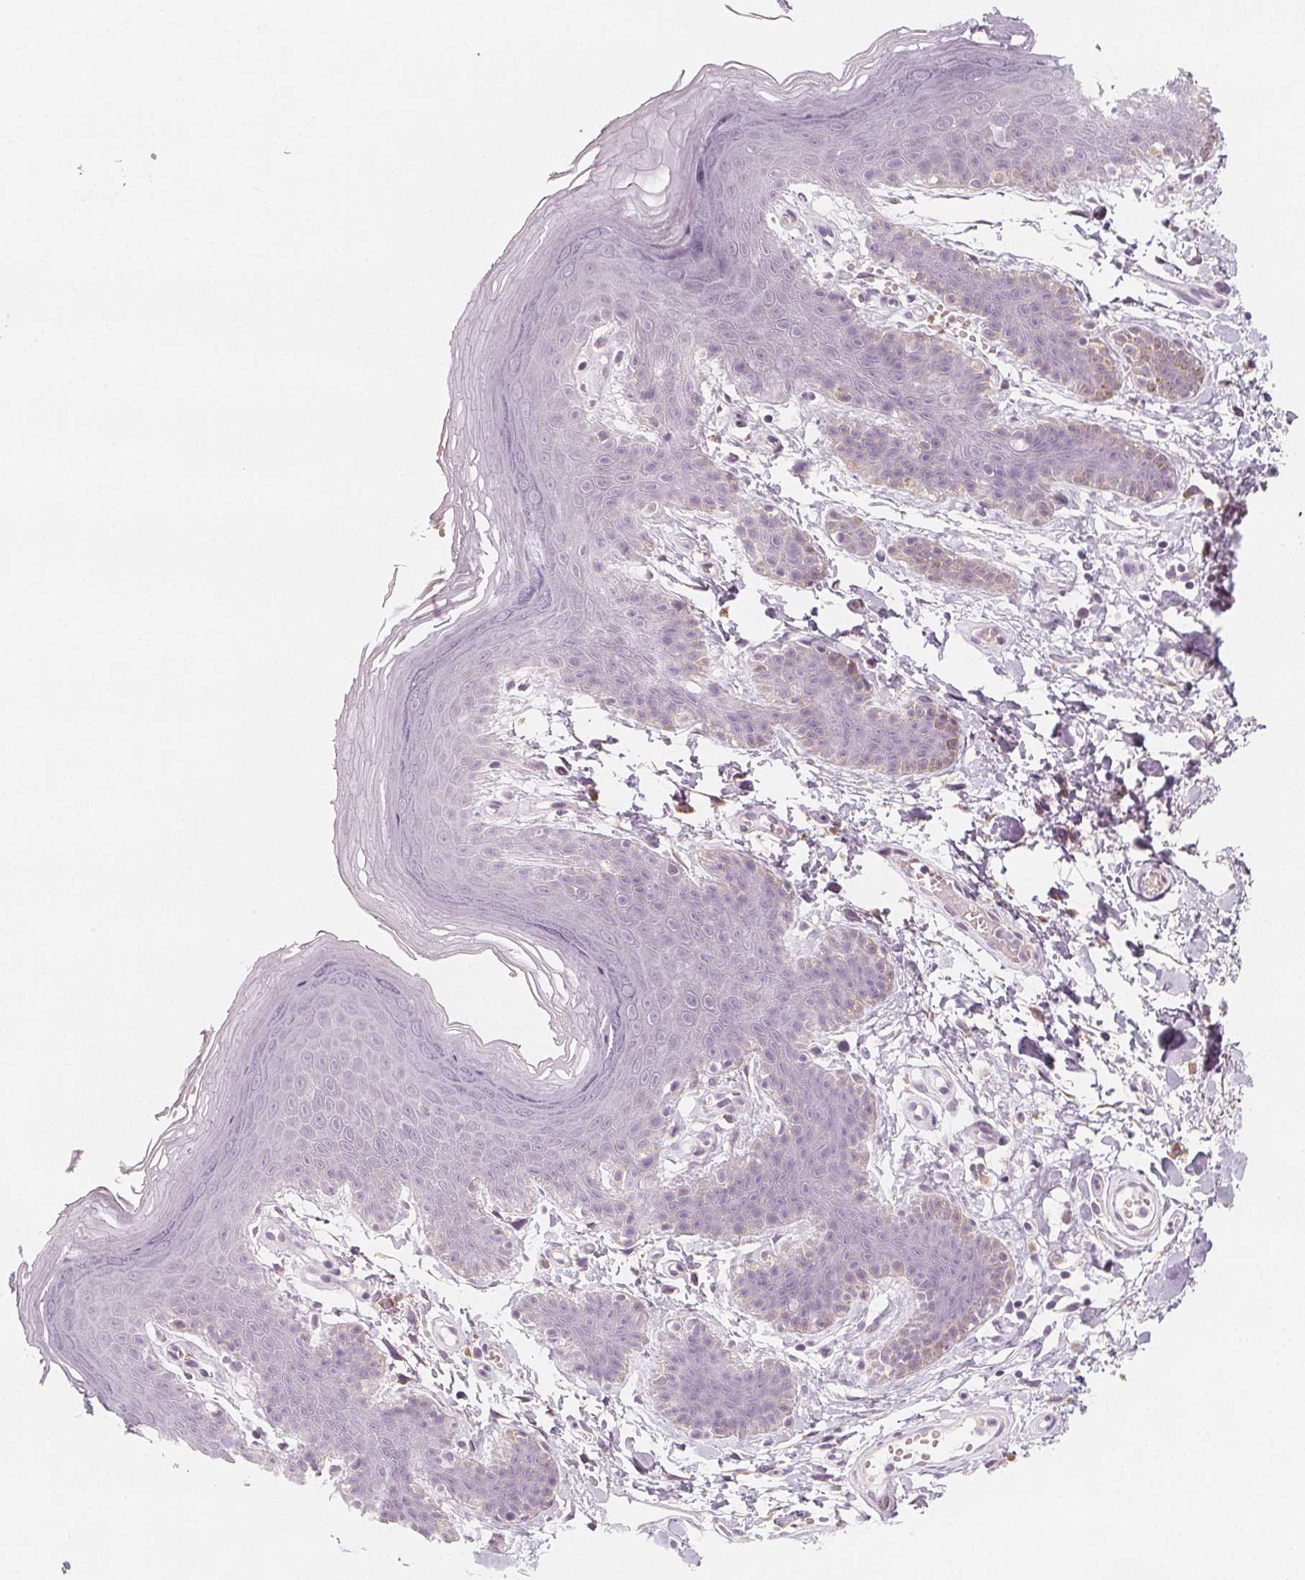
{"staining": {"intensity": "weak", "quantity": "<25%", "location": "cytoplasmic/membranous"}, "tissue": "skin", "cell_type": "Epidermal cells", "image_type": "normal", "snomed": [{"axis": "morphology", "description": "Normal tissue, NOS"}, {"axis": "topography", "description": "Anal"}], "caption": "Human skin stained for a protein using IHC demonstrates no staining in epidermal cells.", "gene": "MAP1A", "patient": {"sex": "male", "age": 53}}